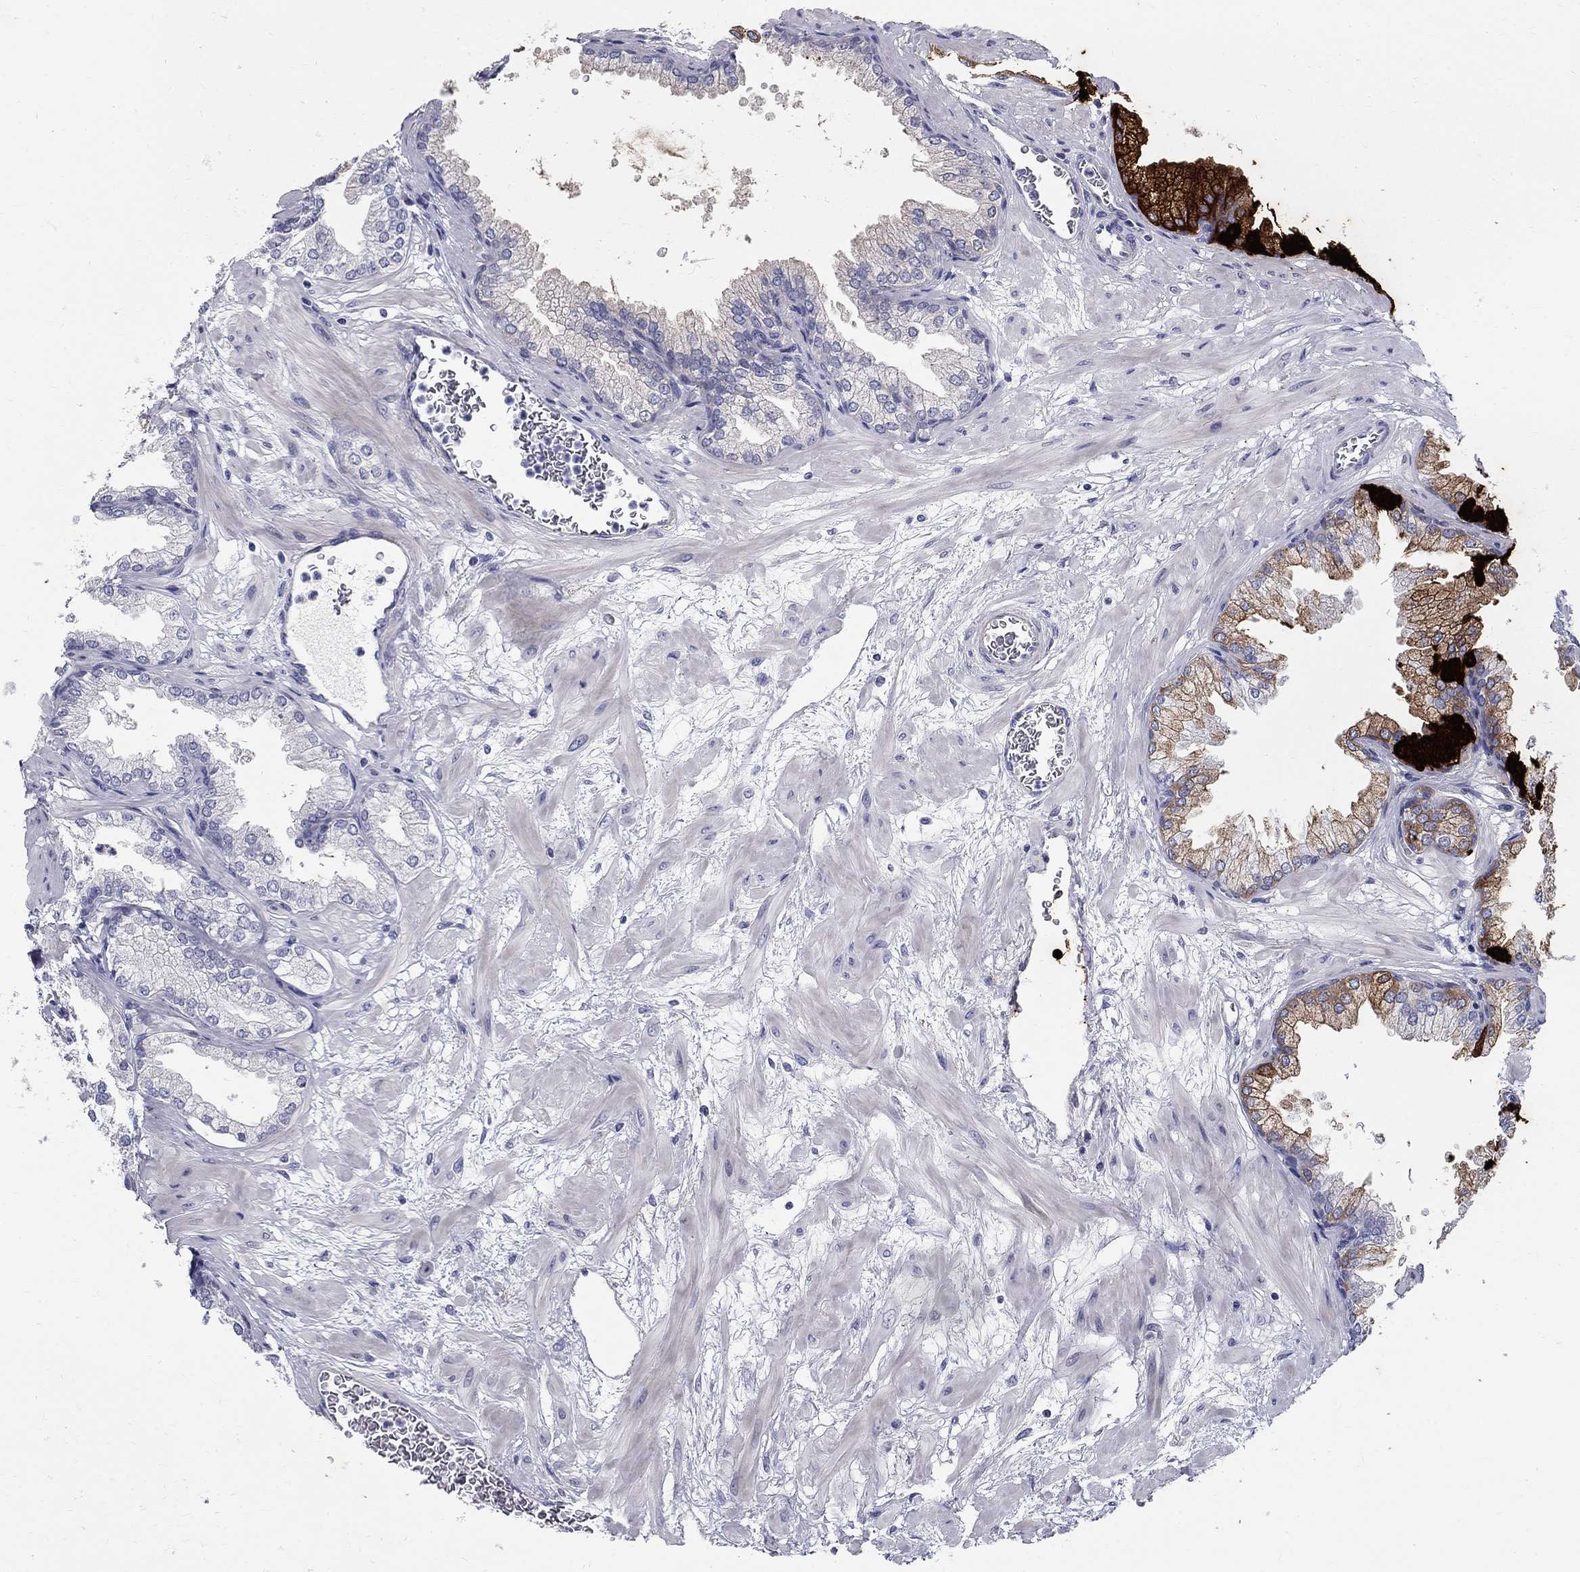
{"staining": {"intensity": "strong", "quantity": "<25%", "location": "cytoplasmic/membranous"}, "tissue": "prostate", "cell_type": "Glandular cells", "image_type": "normal", "snomed": [{"axis": "morphology", "description": "Normal tissue, NOS"}, {"axis": "topography", "description": "Prostate"}], "caption": "Protein staining demonstrates strong cytoplasmic/membranous positivity in about <25% of glandular cells in benign prostate. (Stains: DAB (3,3'-diaminobenzidine) in brown, nuclei in blue, Microscopy: brightfield microscopy at high magnification).", "gene": "TGM4", "patient": {"sex": "male", "age": 37}}